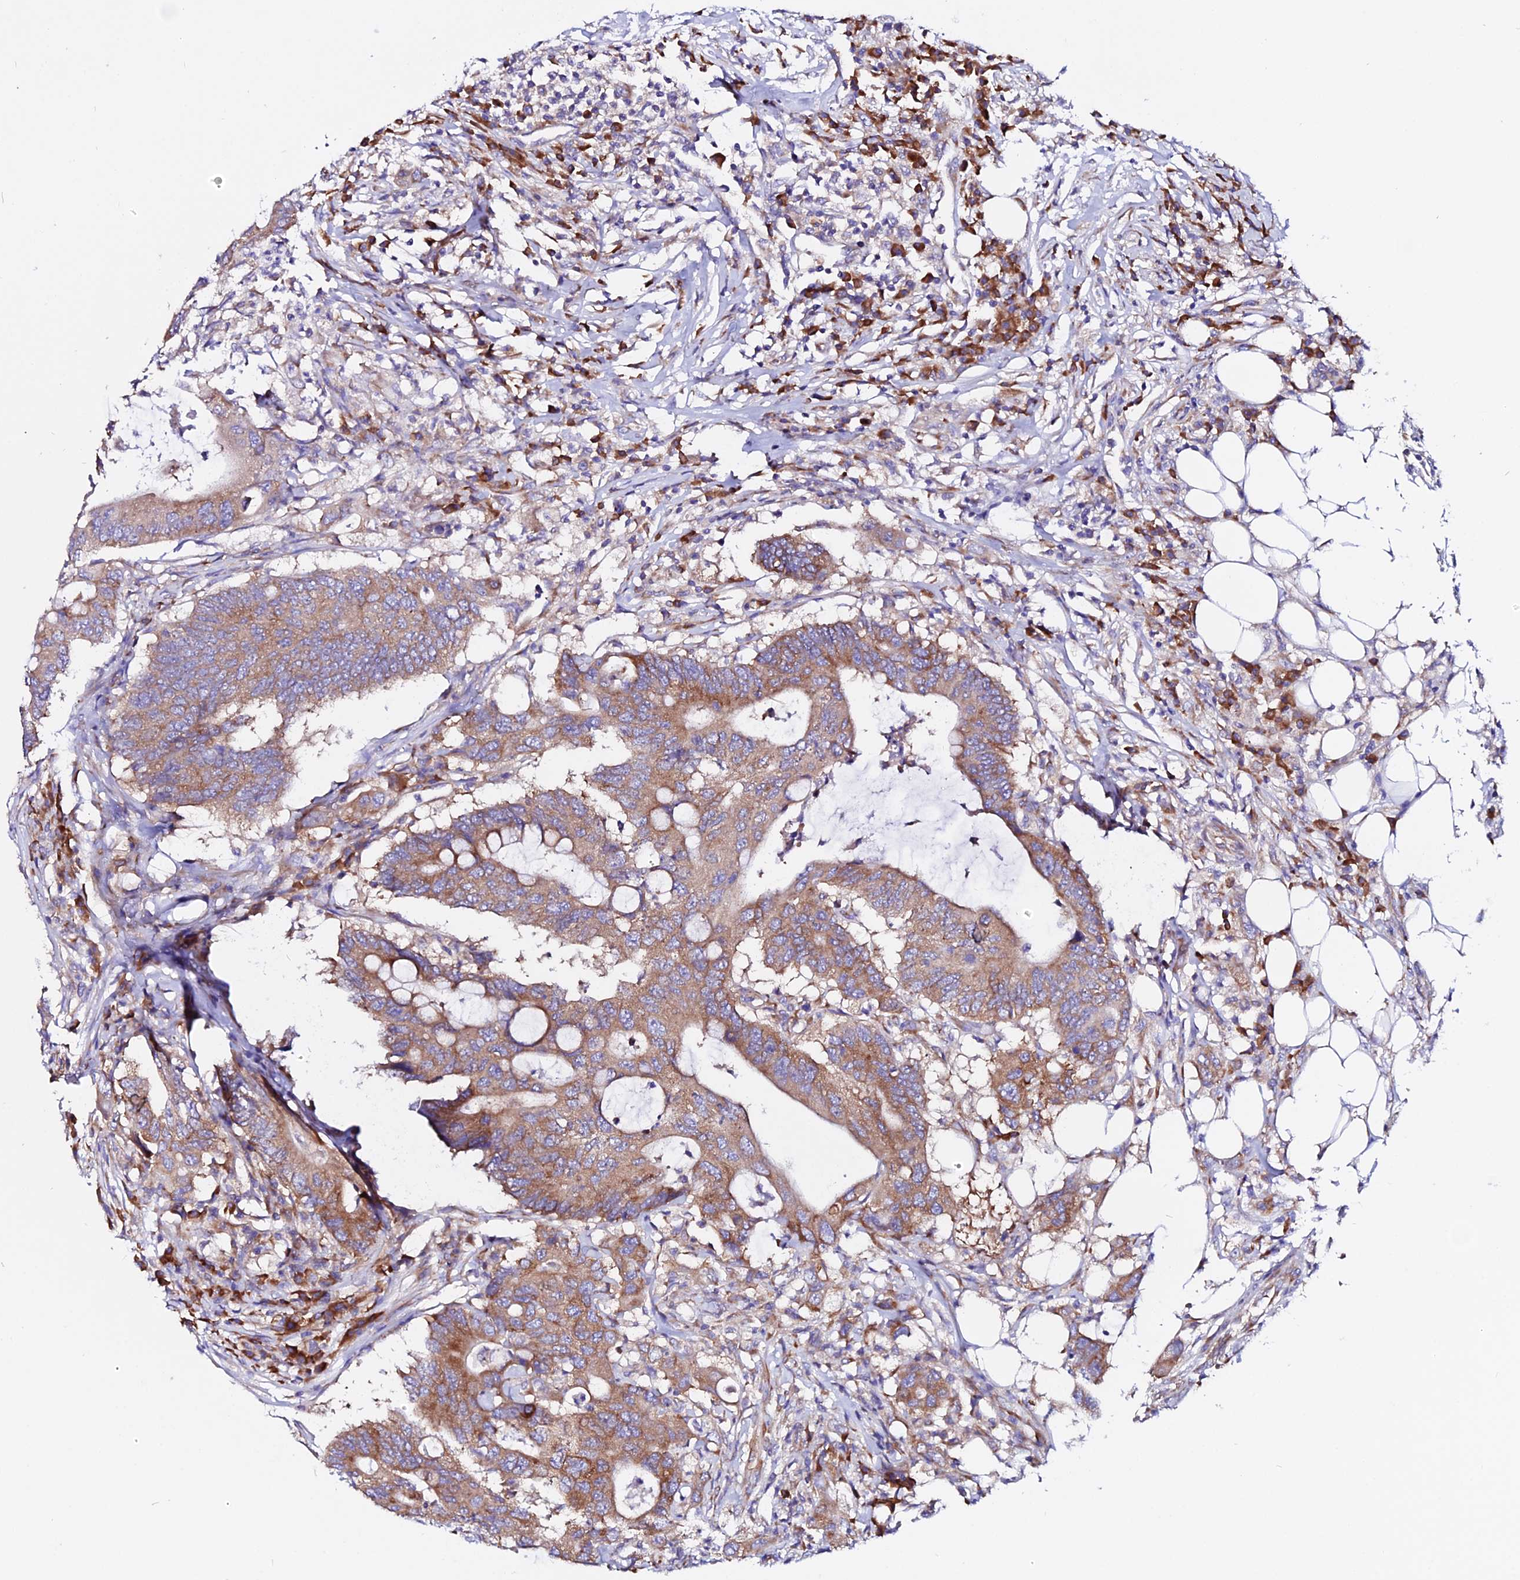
{"staining": {"intensity": "moderate", "quantity": ">75%", "location": "cytoplasmic/membranous"}, "tissue": "colorectal cancer", "cell_type": "Tumor cells", "image_type": "cancer", "snomed": [{"axis": "morphology", "description": "Adenocarcinoma, NOS"}, {"axis": "topography", "description": "Colon"}], "caption": "High-power microscopy captured an IHC micrograph of colorectal cancer, revealing moderate cytoplasmic/membranous positivity in approximately >75% of tumor cells. (DAB IHC, brown staining for protein, blue staining for nuclei).", "gene": "EEF1G", "patient": {"sex": "male", "age": 71}}